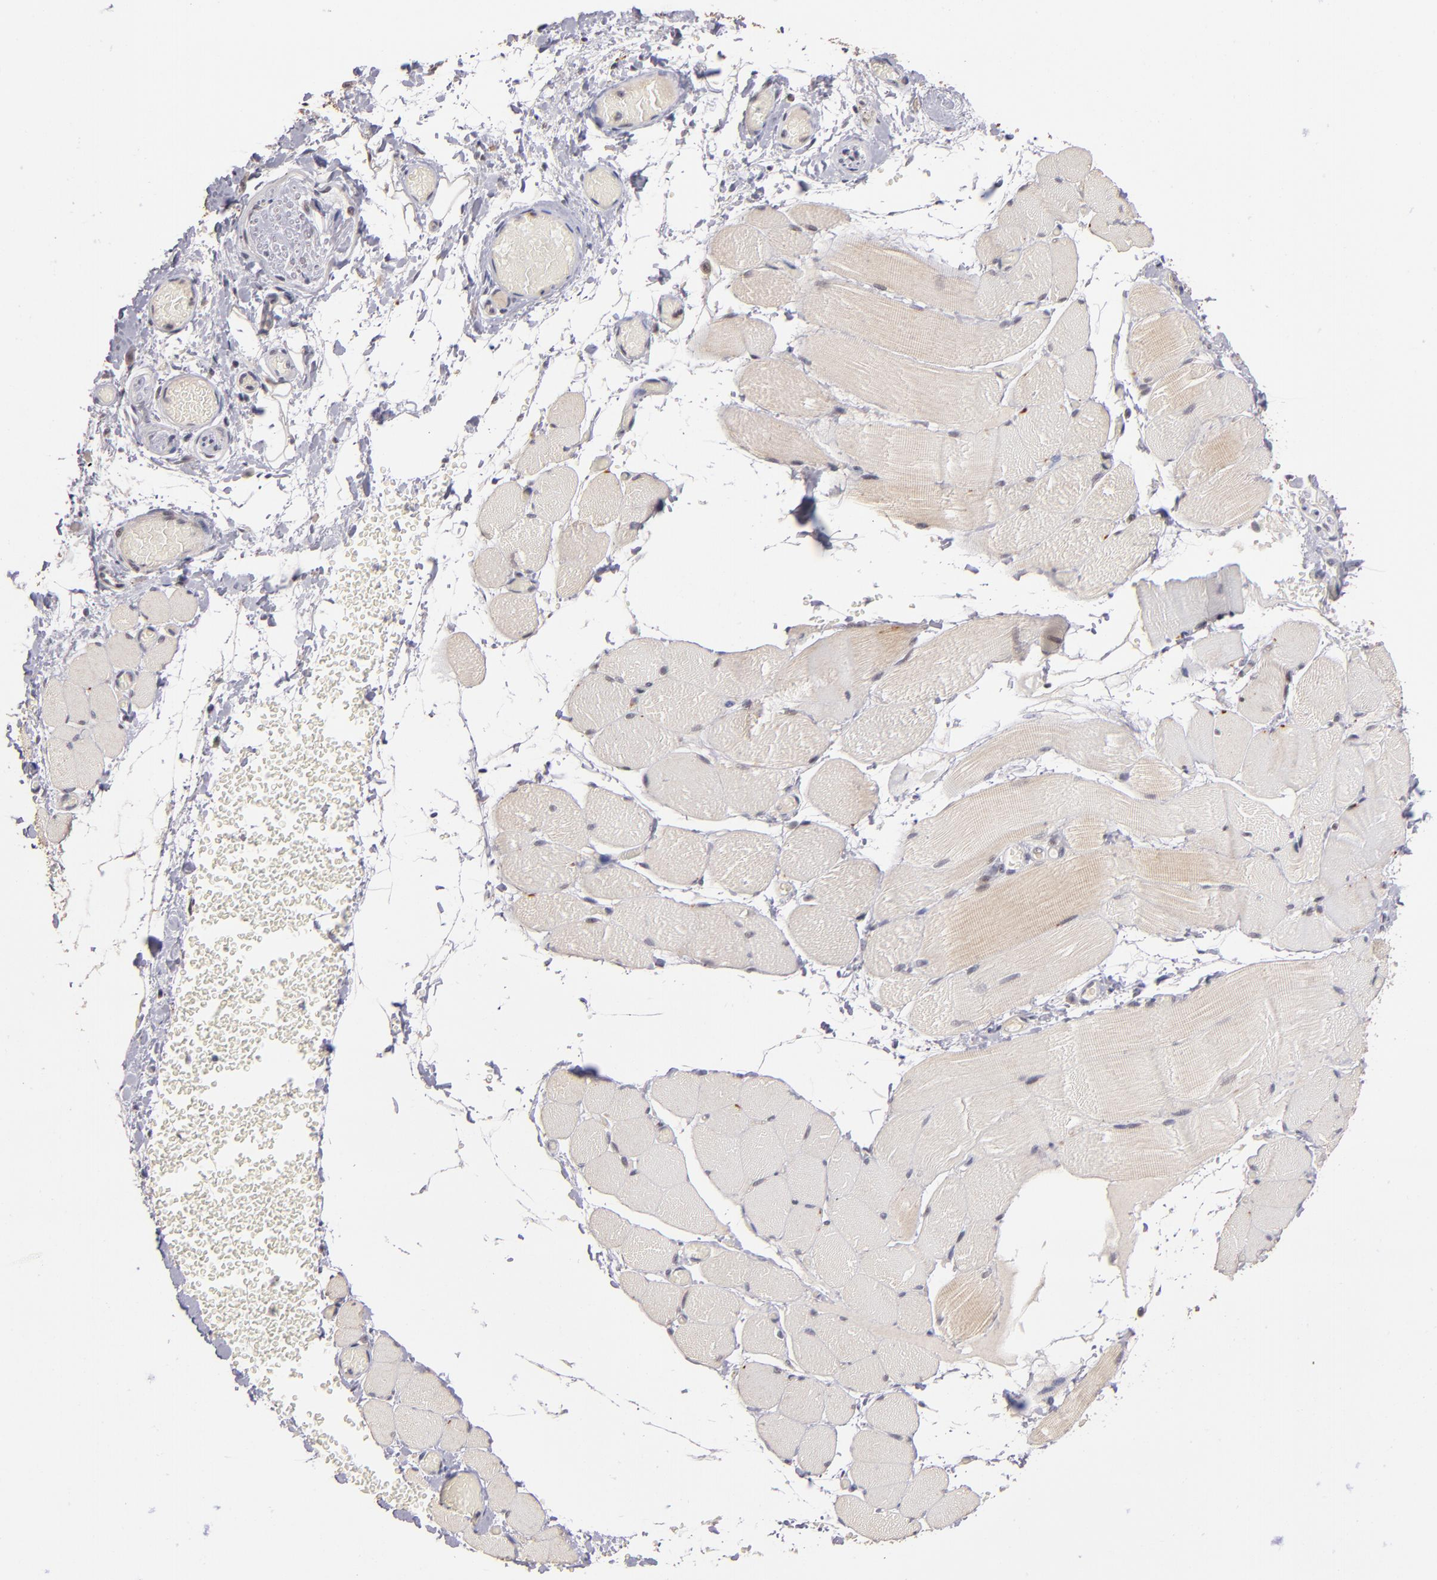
{"staining": {"intensity": "weak", "quantity": "25%-75%", "location": "cytoplasmic/membranous"}, "tissue": "skeletal muscle", "cell_type": "Myocytes", "image_type": "normal", "snomed": [{"axis": "morphology", "description": "Normal tissue, NOS"}, {"axis": "topography", "description": "Skeletal muscle"}, {"axis": "topography", "description": "Soft tissue"}], "caption": "Skeletal muscle stained with DAB (3,3'-diaminobenzidine) IHC demonstrates low levels of weak cytoplasmic/membranous staining in about 25%-75% of myocytes. (DAB IHC with brightfield microscopy, high magnification).", "gene": "PCNX4", "patient": {"sex": "female", "age": 58}}